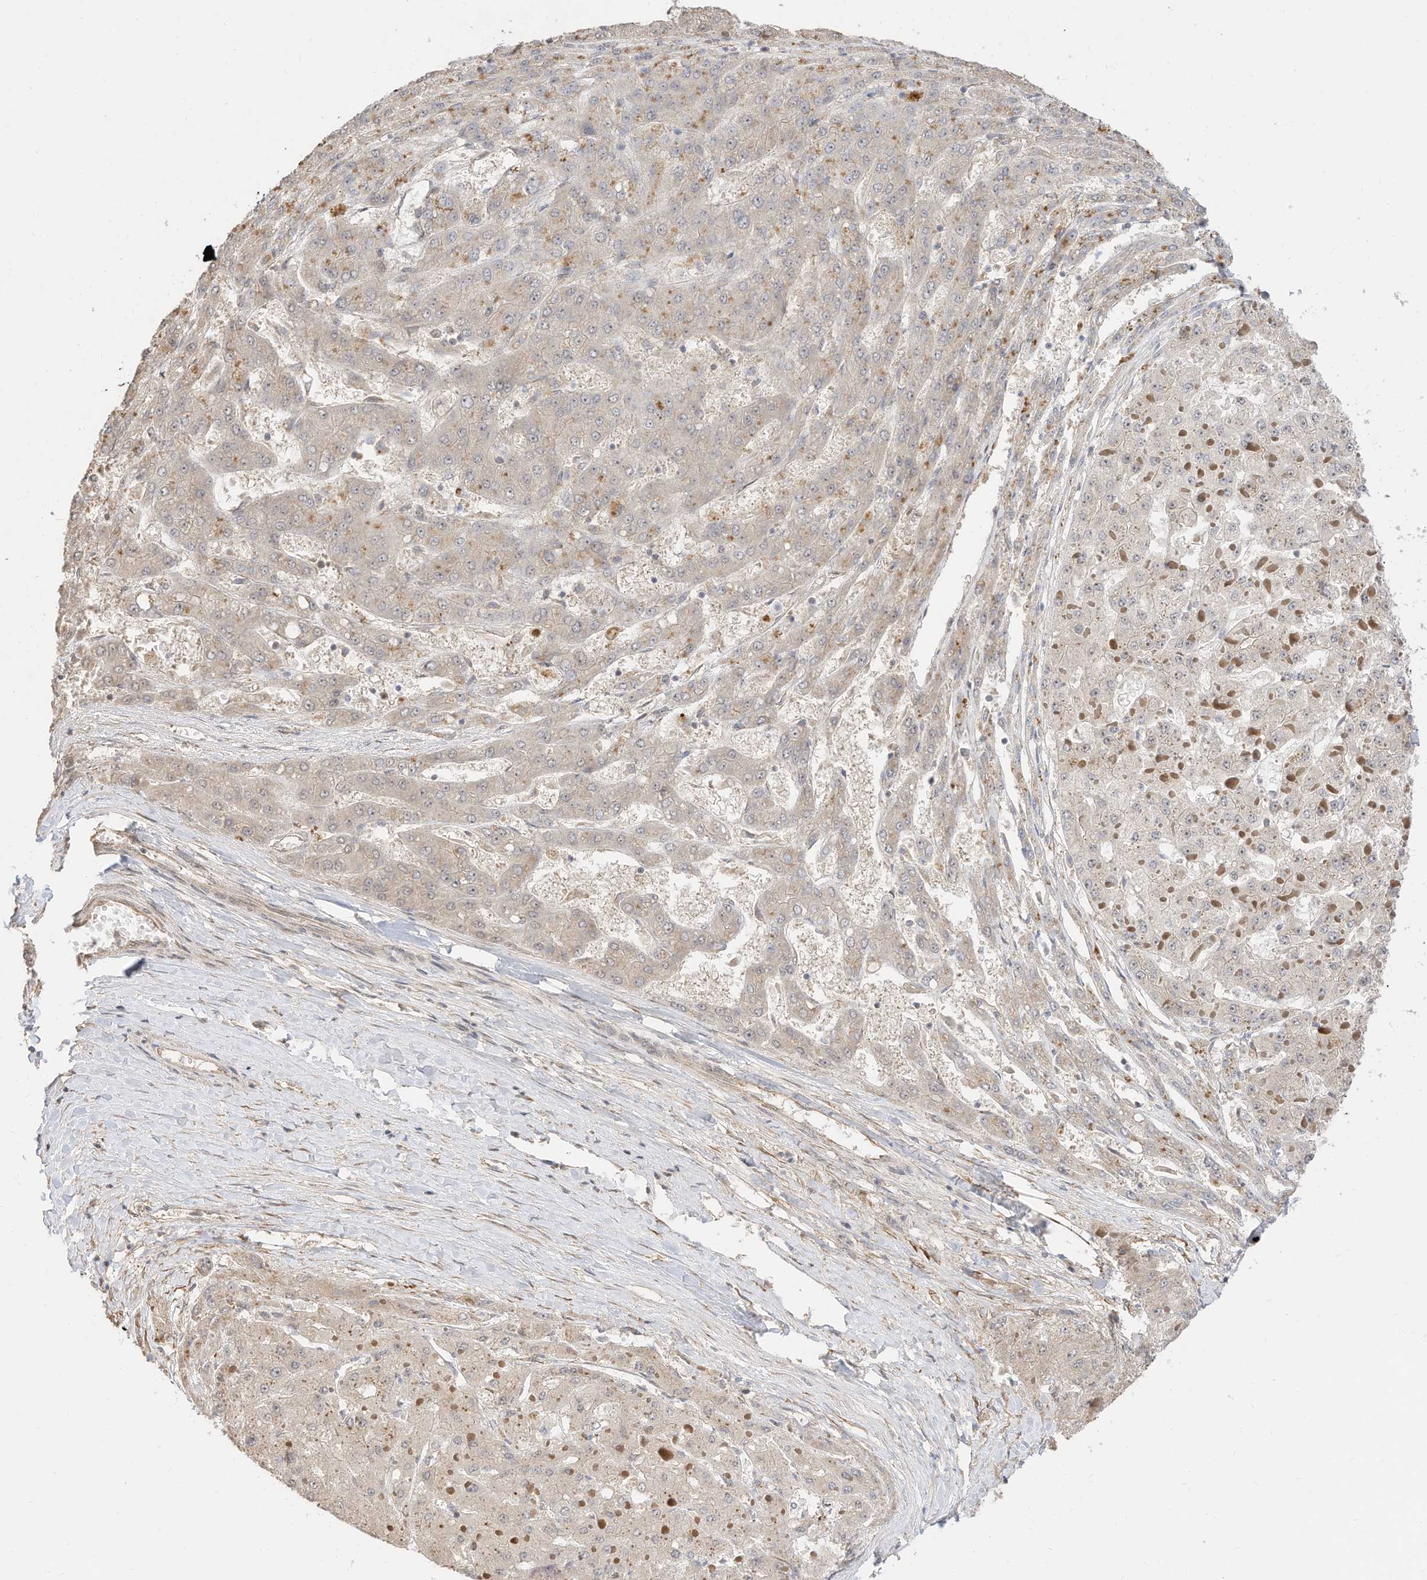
{"staining": {"intensity": "moderate", "quantity": "<25%", "location": "cytoplasmic/membranous"}, "tissue": "liver cancer", "cell_type": "Tumor cells", "image_type": "cancer", "snomed": [{"axis": "morphology", "description": "Carcinoma, Hepatocellular, NOS"}, {"axis": "topography", "description": "Liver"}], "caption": "High-magnification brightfield microscopy of liver cancer (hepatocellular carcinoma) stained with DAB (brown) and counterstained with hematoxylin (blue). tumor cells exhibit moderate cytoplasmic/membranous staining is seen in about<25% of cells.", "gene": "CAGE1", "patient": {"sex": "female", "age": 73}}